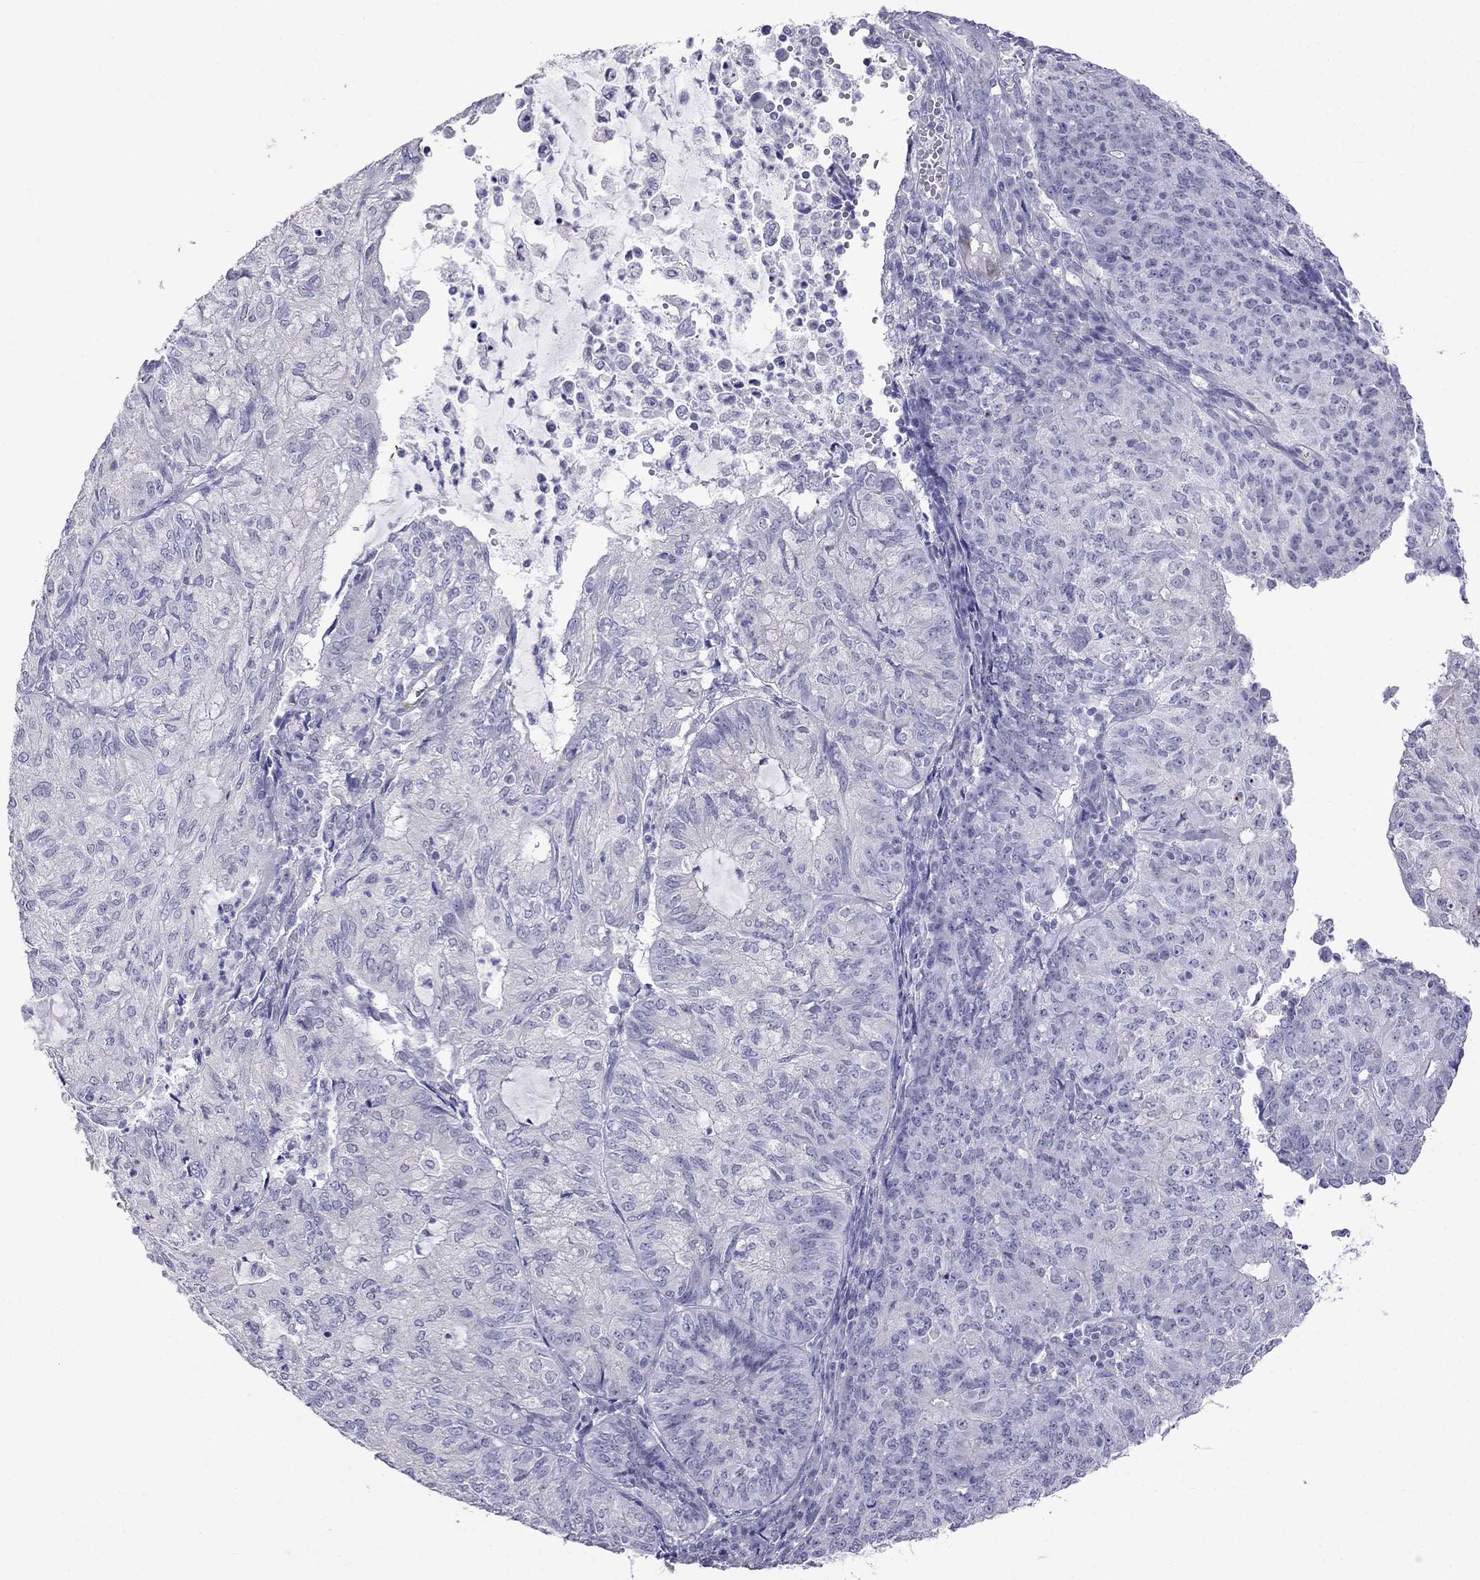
{"staining": {"intensity": "negative", "quantity": "none", "location": "none"}, "tissue": "endometrial cancer", "cell_type": "Tumor cells", "image_type": "cancer", "snomed": [{"axis": "morphology", "description": "Adenocarcinoma, NOS"}, {"axis": "topography", "description": "Endometrium"}], "caption": "IHC micrograph of adenocarcinoma (endometrial) stained for a protein (brown), which shows no positivity in tumor cells.", "gene": "MGP", "patient": {"sex": "female", "age": 82}}